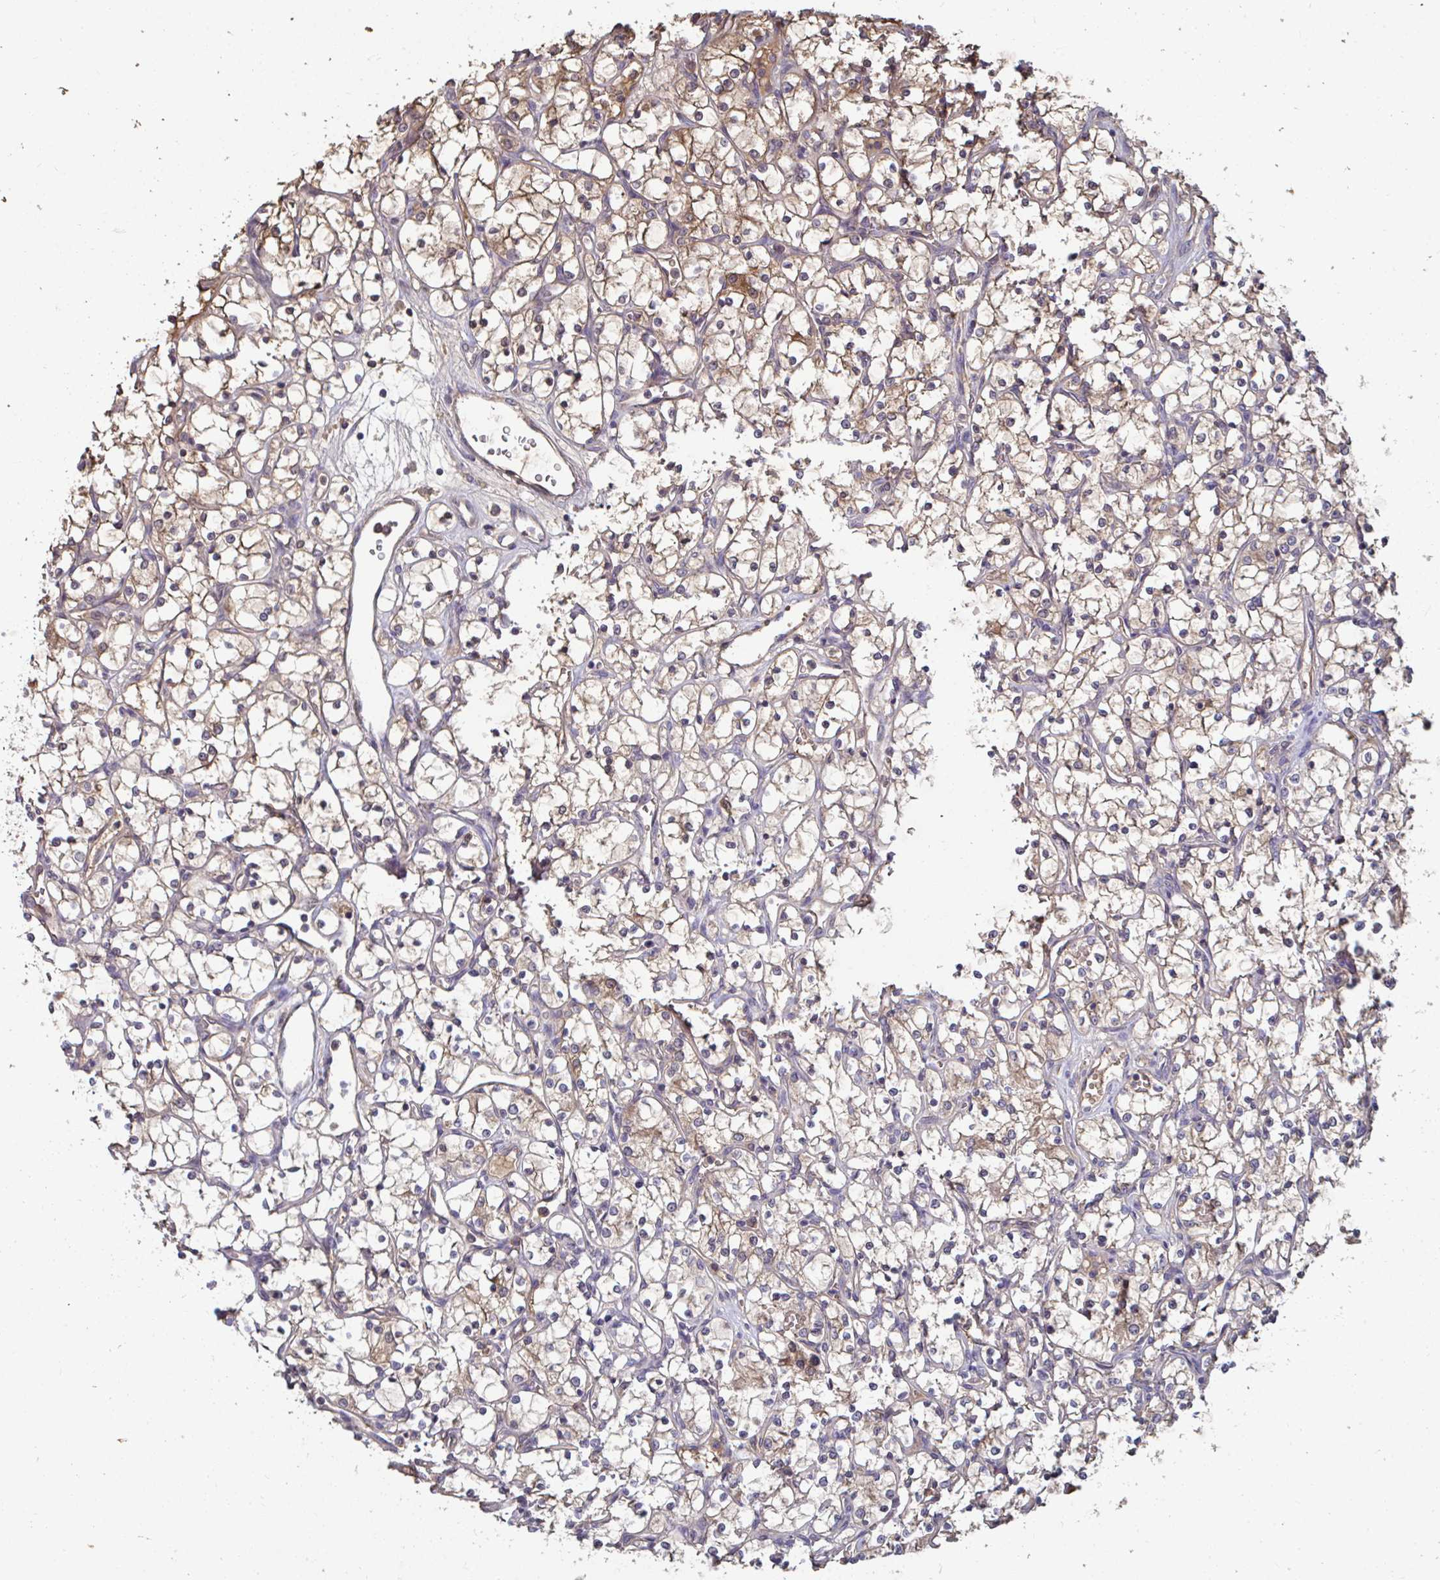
{"staining": {"intensity": "moderate", "quantity": "25%-75%", "location": "cytoplasmic/membranous"}, "tissue": "renal cancer", "cell_type": "Tumor cells", "image_type": "cancer", "snomed": [{"axis": "morphology", "description": "Adenocarcinoma, NOS"}, {"axis": "topography", "description": "Kidney"}], "caption": "The immunohistochemical stain shows moderate cytoplasmic/membranous expression in tumor cells of renal cancer tissue.", "gene": "TTC9C", "patient": {"sex": "female", "age": 69}}